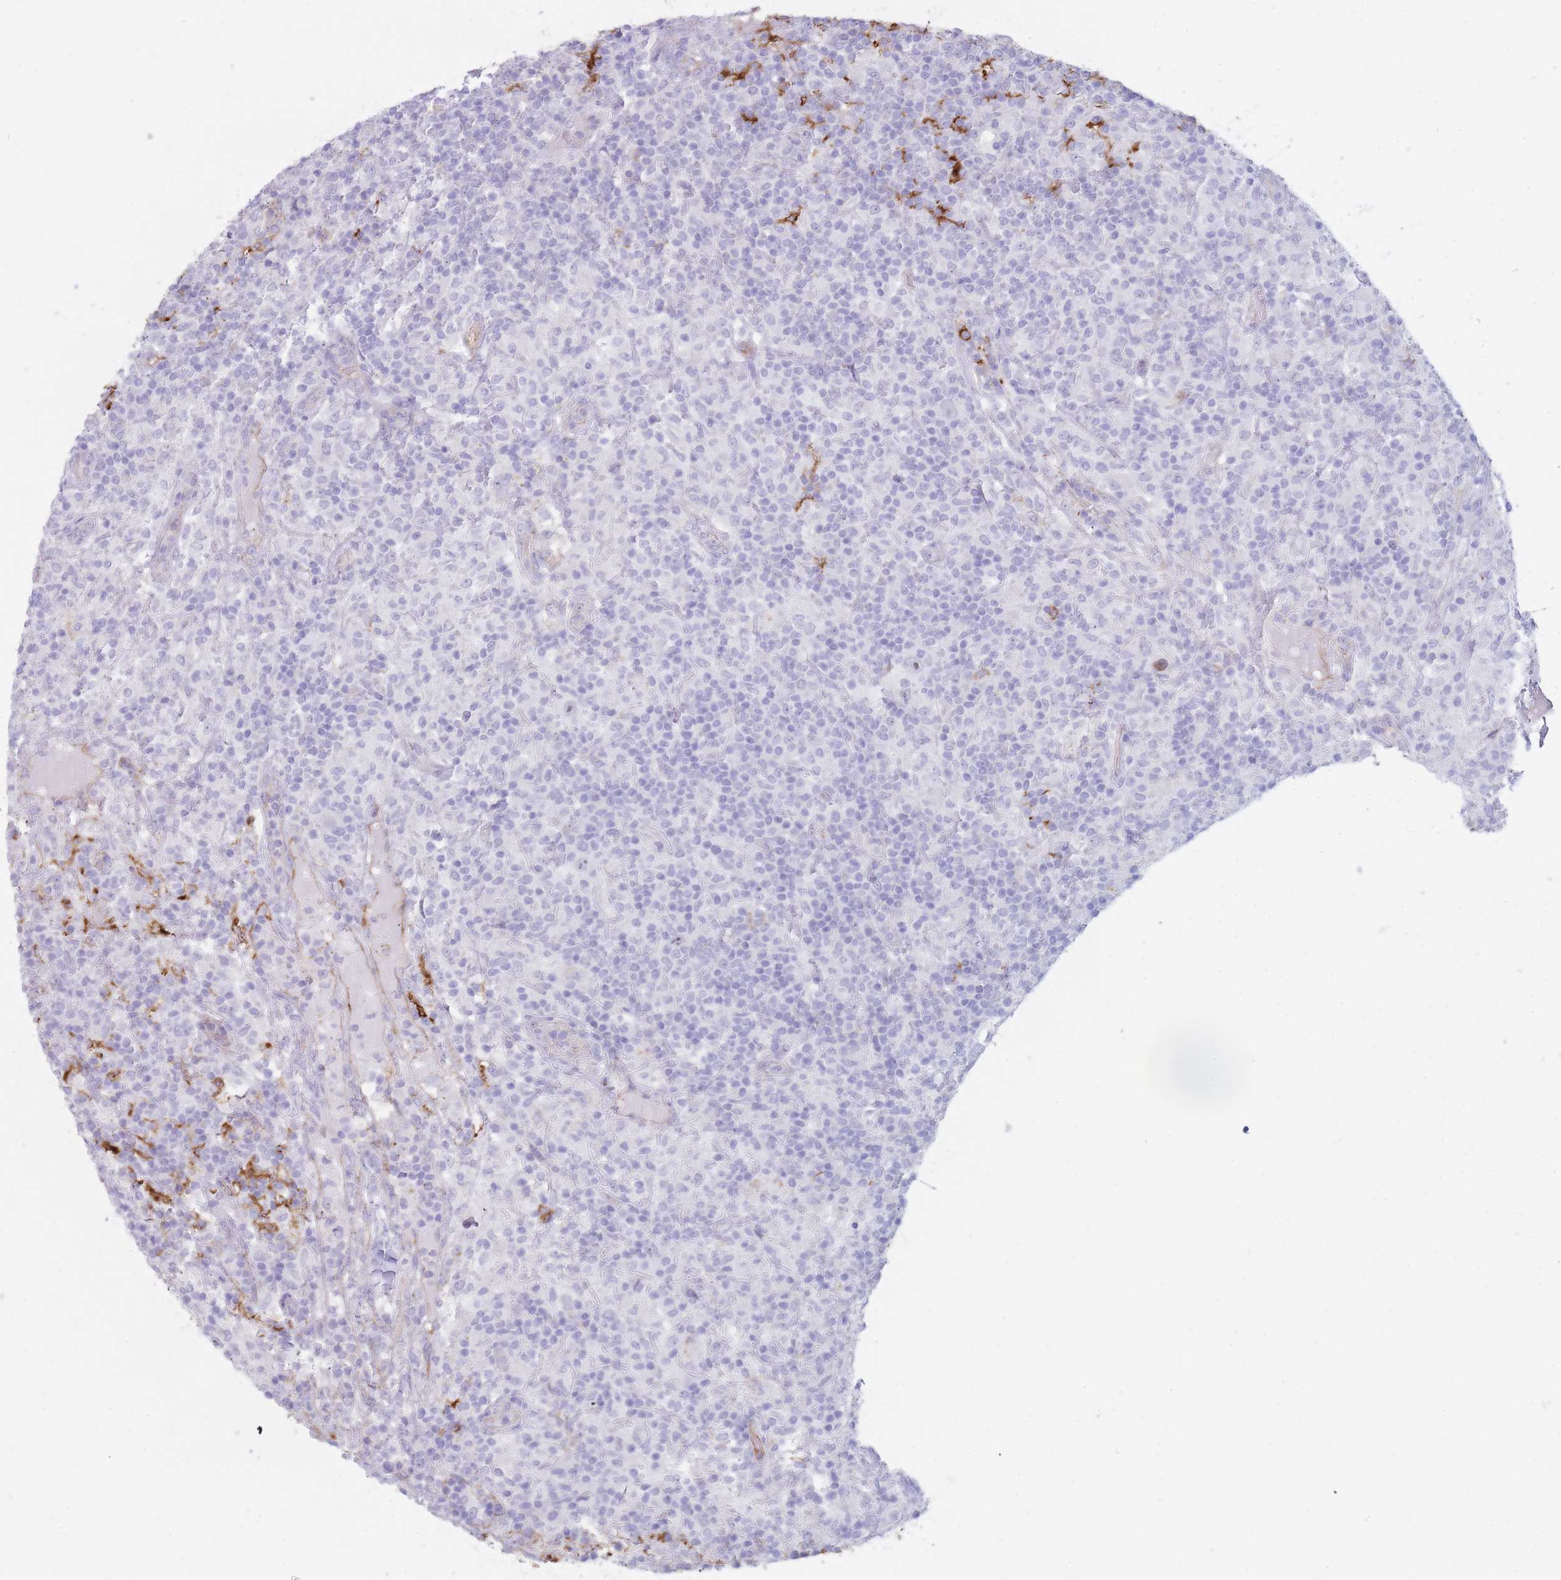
{"staining": {"intensity": "negative", "quantity": "none", "location": "none"}, "tissue": "lymphoma", "cell_type": "Tumor cells", "image_type": "cancer", "snomed": [{"axis": "morphology", "description": "Hodgkin's disease, NOS"}, {"axis": "topography", "description": "Lymph node"}], "caption": "This is an IHC histopathology image of human Hodgkin's disease. There is no expression in tumor cells.", "gene": "UTP14A", "patient": {"sex": "male", "age": 70}}